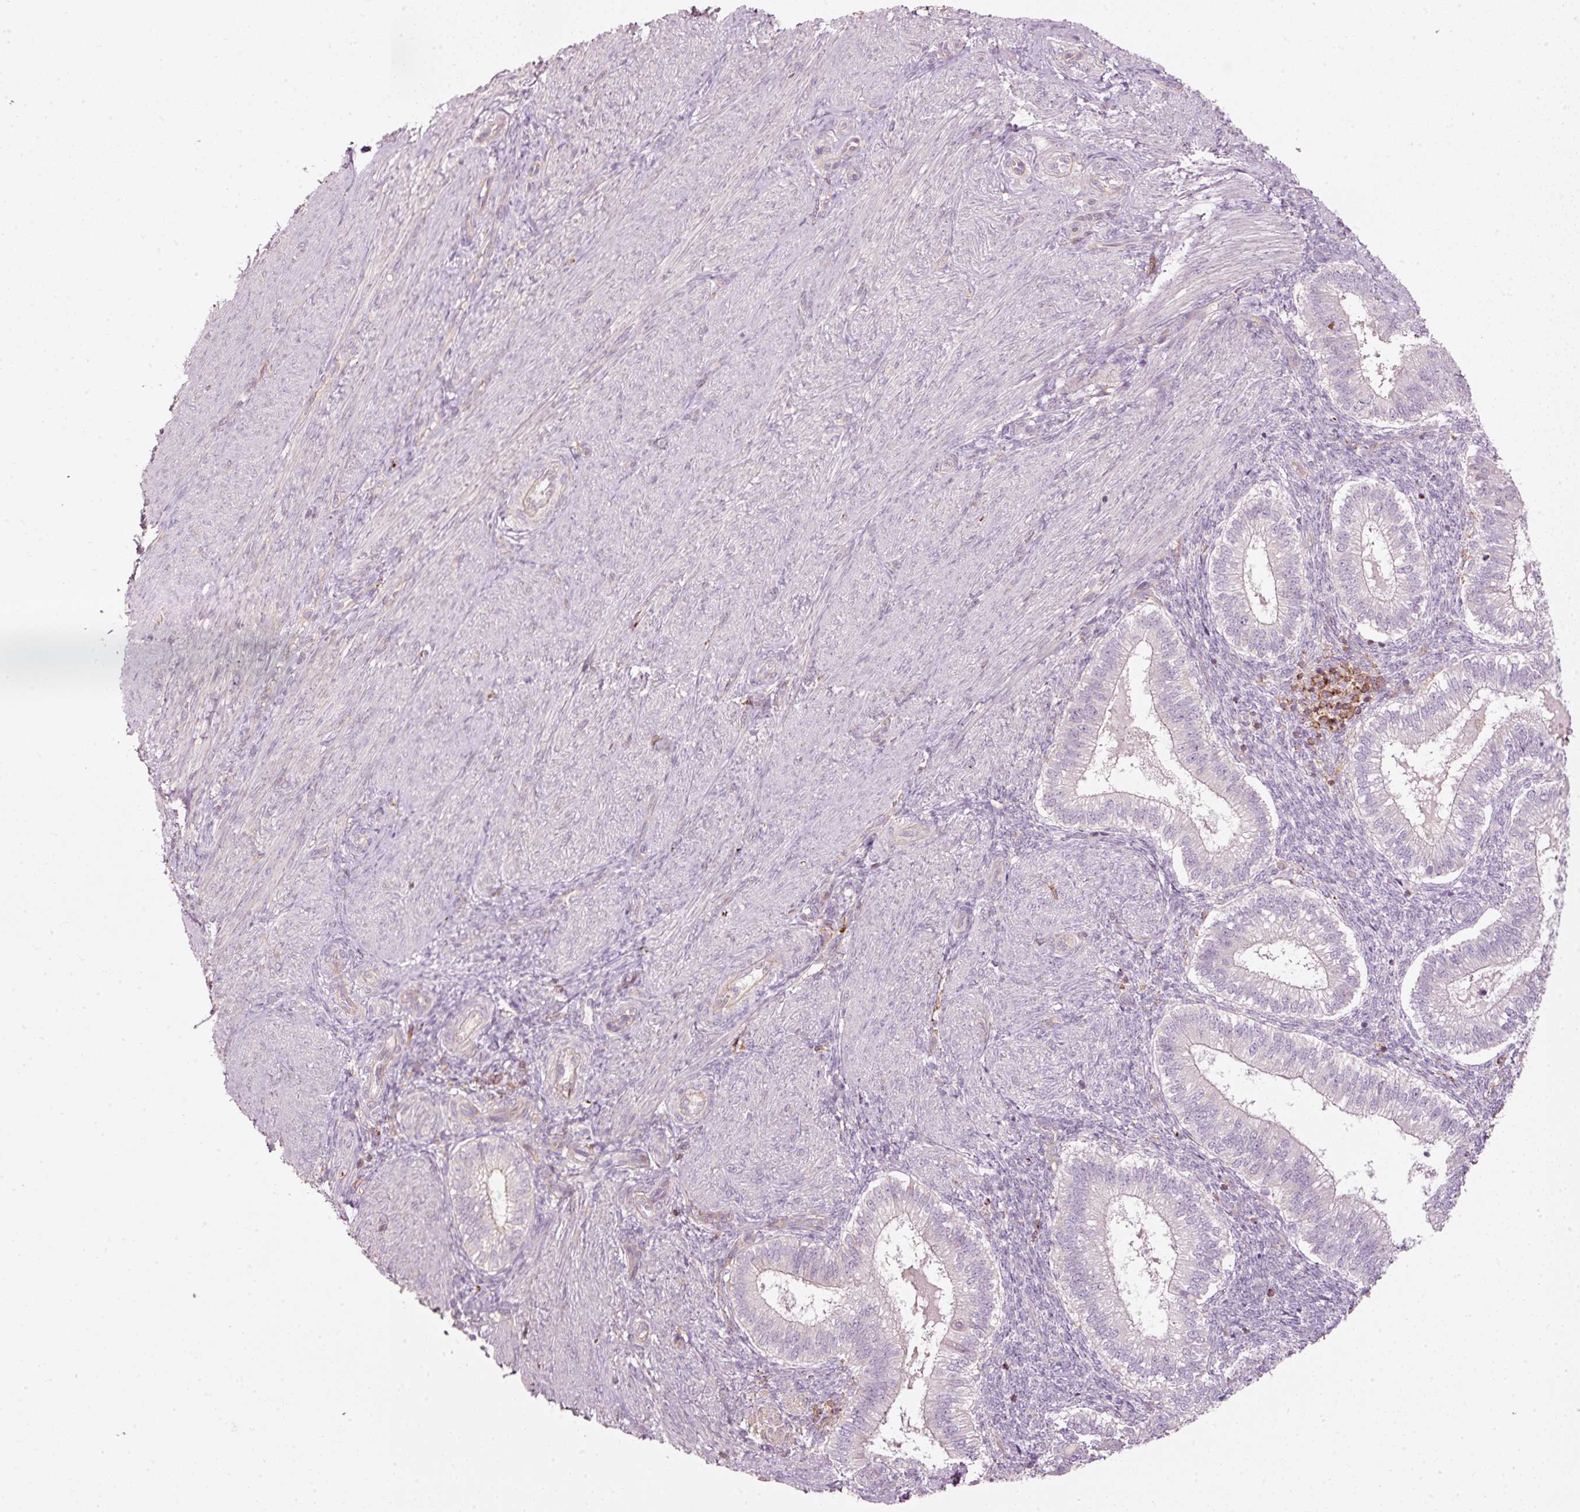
{"staining": {"intensity": "negative", "quantity": "none", "location": "none"}, "tissue": "endometrium", "cell_type": "Cells in endometrial stroma", "image_type": "normal", "snomed": [{"axis": "morphology", "description": "Normal tissue, NOS"}, {"axis": "topography", "description": "Endometrium"}], "caption": "Immunohistochemistry (IHC) photomicrograph of normal endometrium: endometrium stained with DAB (3,3'-diaminobenzidine) exhibits no significant protein expression in cells in endometrial stroma. (DAB IHC visualized using brightfield microscopy, high magnification).", "gene": "SIPA1", "patient": {"sex": "female", "age": 25}}